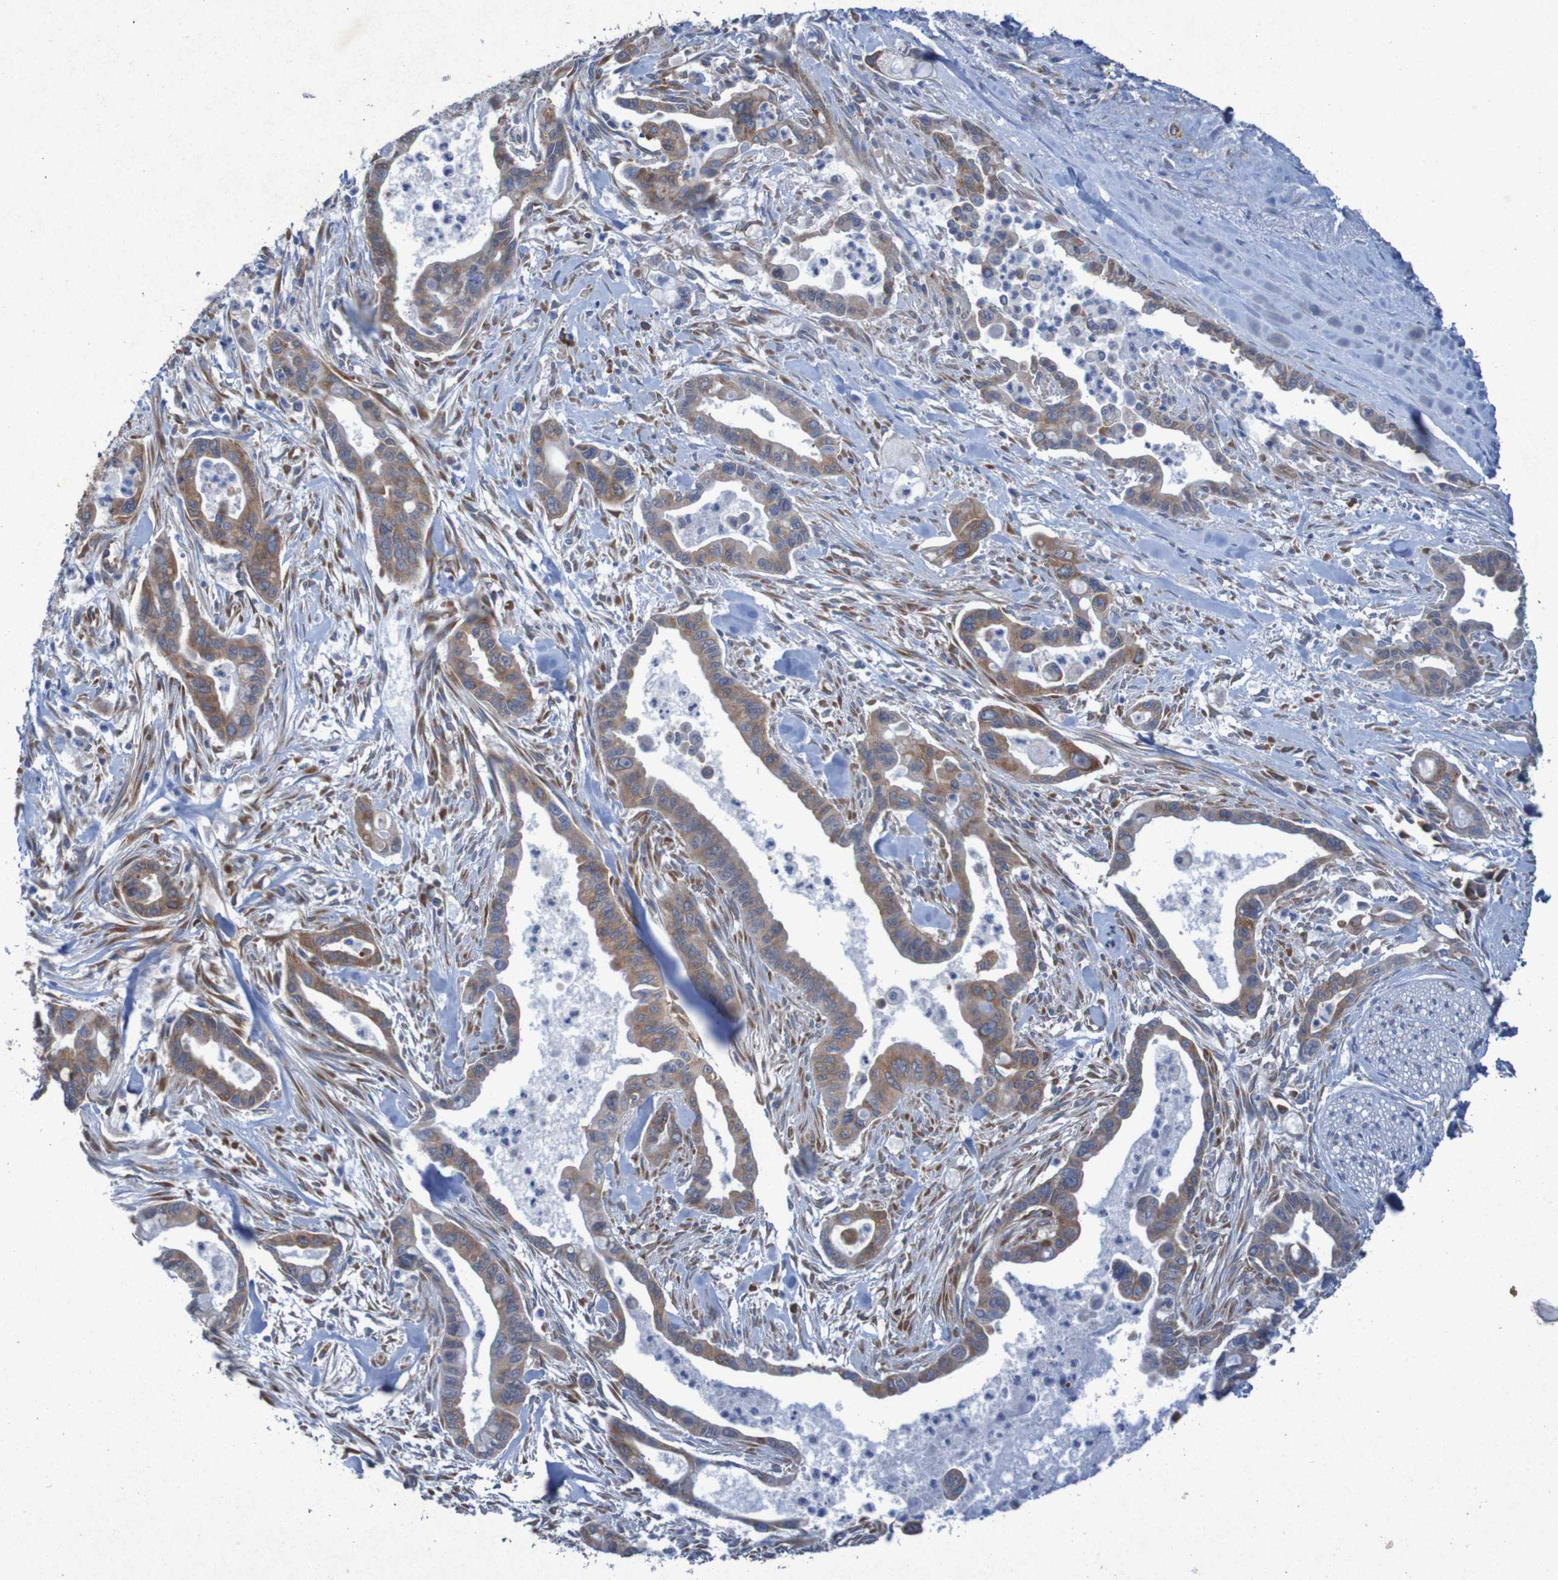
{"staining": {"intensity": "moderate", "quantity": ">75%", "location": "cytoplasmic/membranous"}, "tissue": "pancreatic cancer", "cell_type": "Tumor cells", "image_type": "cancer", "snomed": [{"axis": "morphology", "description": "Adenocarcinoma, NOS"}, {"axis": "topography", "description": "Pancreas"}], "caption": "A high-resolution photomicrograph shows IHC staining of pancreatic cancer (adenocarcinoma), which reveals moderate cytoplasmic/membranous positivity in approximately >75% of tumor cells.", "gene": "RPL10", "patient": {"sex": "male", "age": 70}}